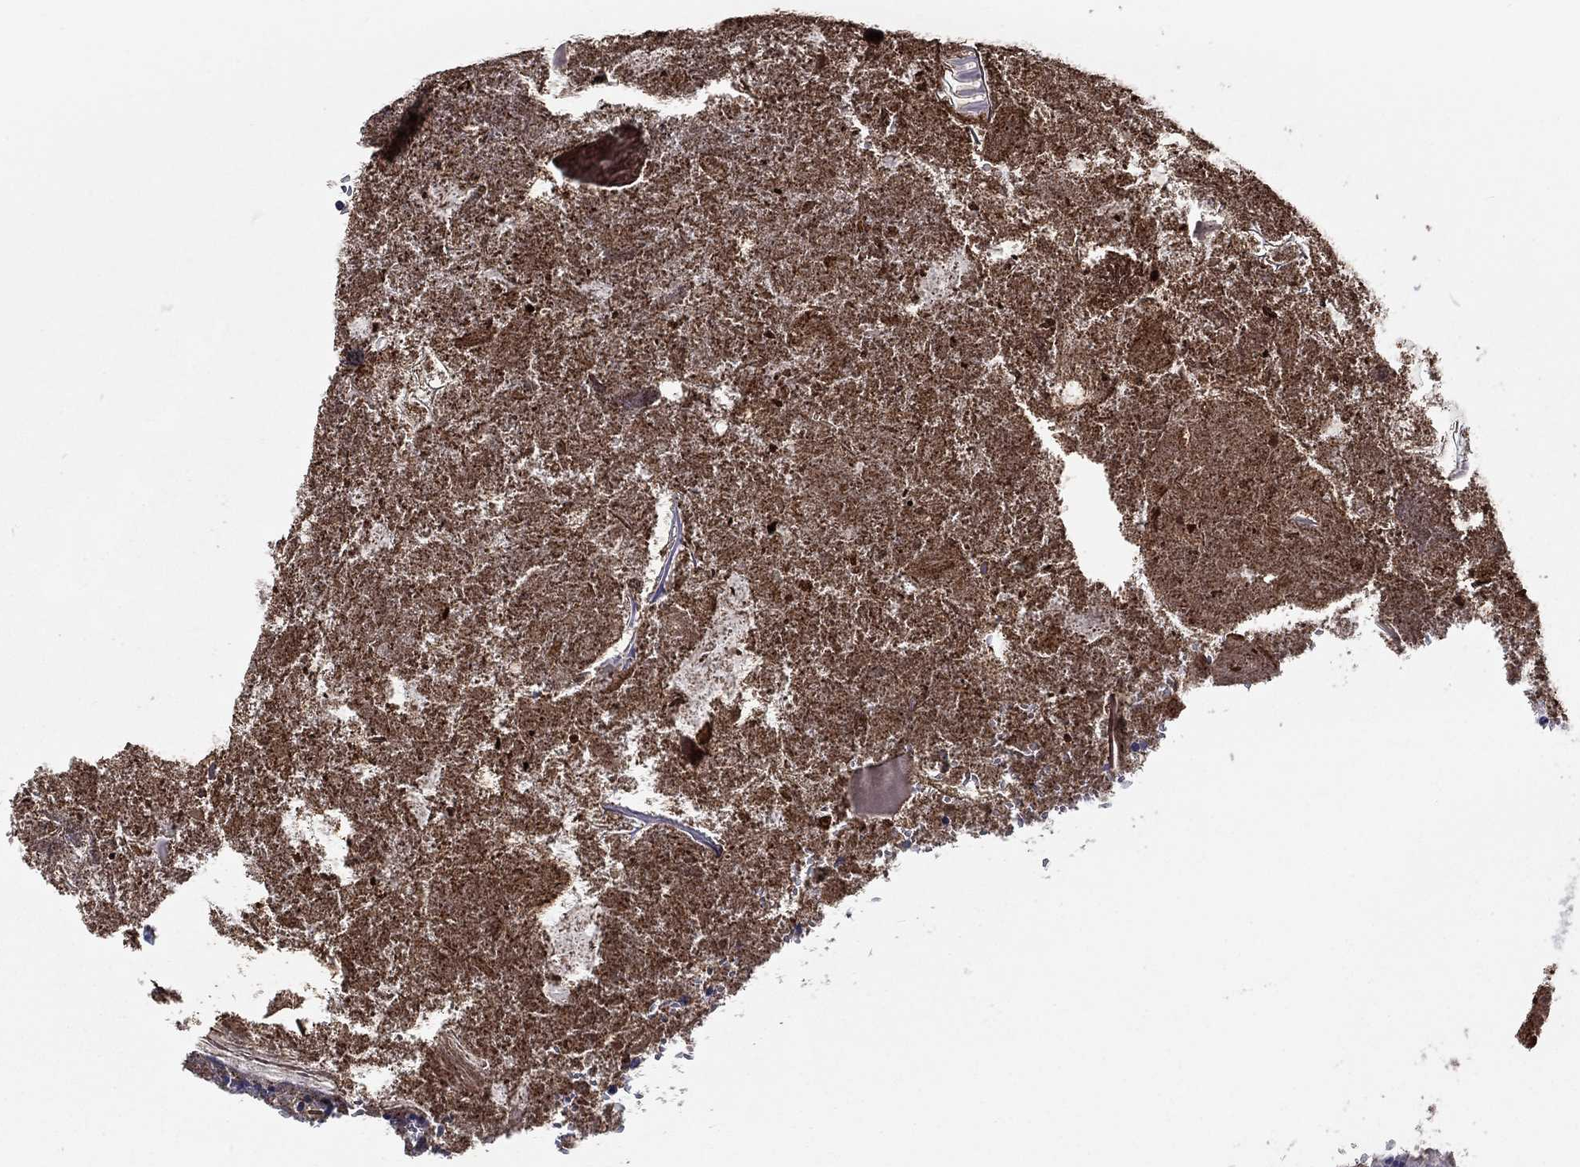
{"staining": {"intensity": "strong", "quantity": "25%-75%", "location": "cytoplasmic/membranous"}, "tissue": "appendix", "cell_type": "Glandular cells", "image_type": "normal", "snomed": [{"axis": "morphology", "description": "Normal tissue, NOS"}, {"axis": "topography", "description": "Appendix"}], "caption": "Immunohistochemical staining of benign appendix displays strong cytoplasmic/membranous protein staining in approximately 25%-75% of glandular cells.", "gene": "KIF15", "patient": {"sex": "female", "age": 23}}